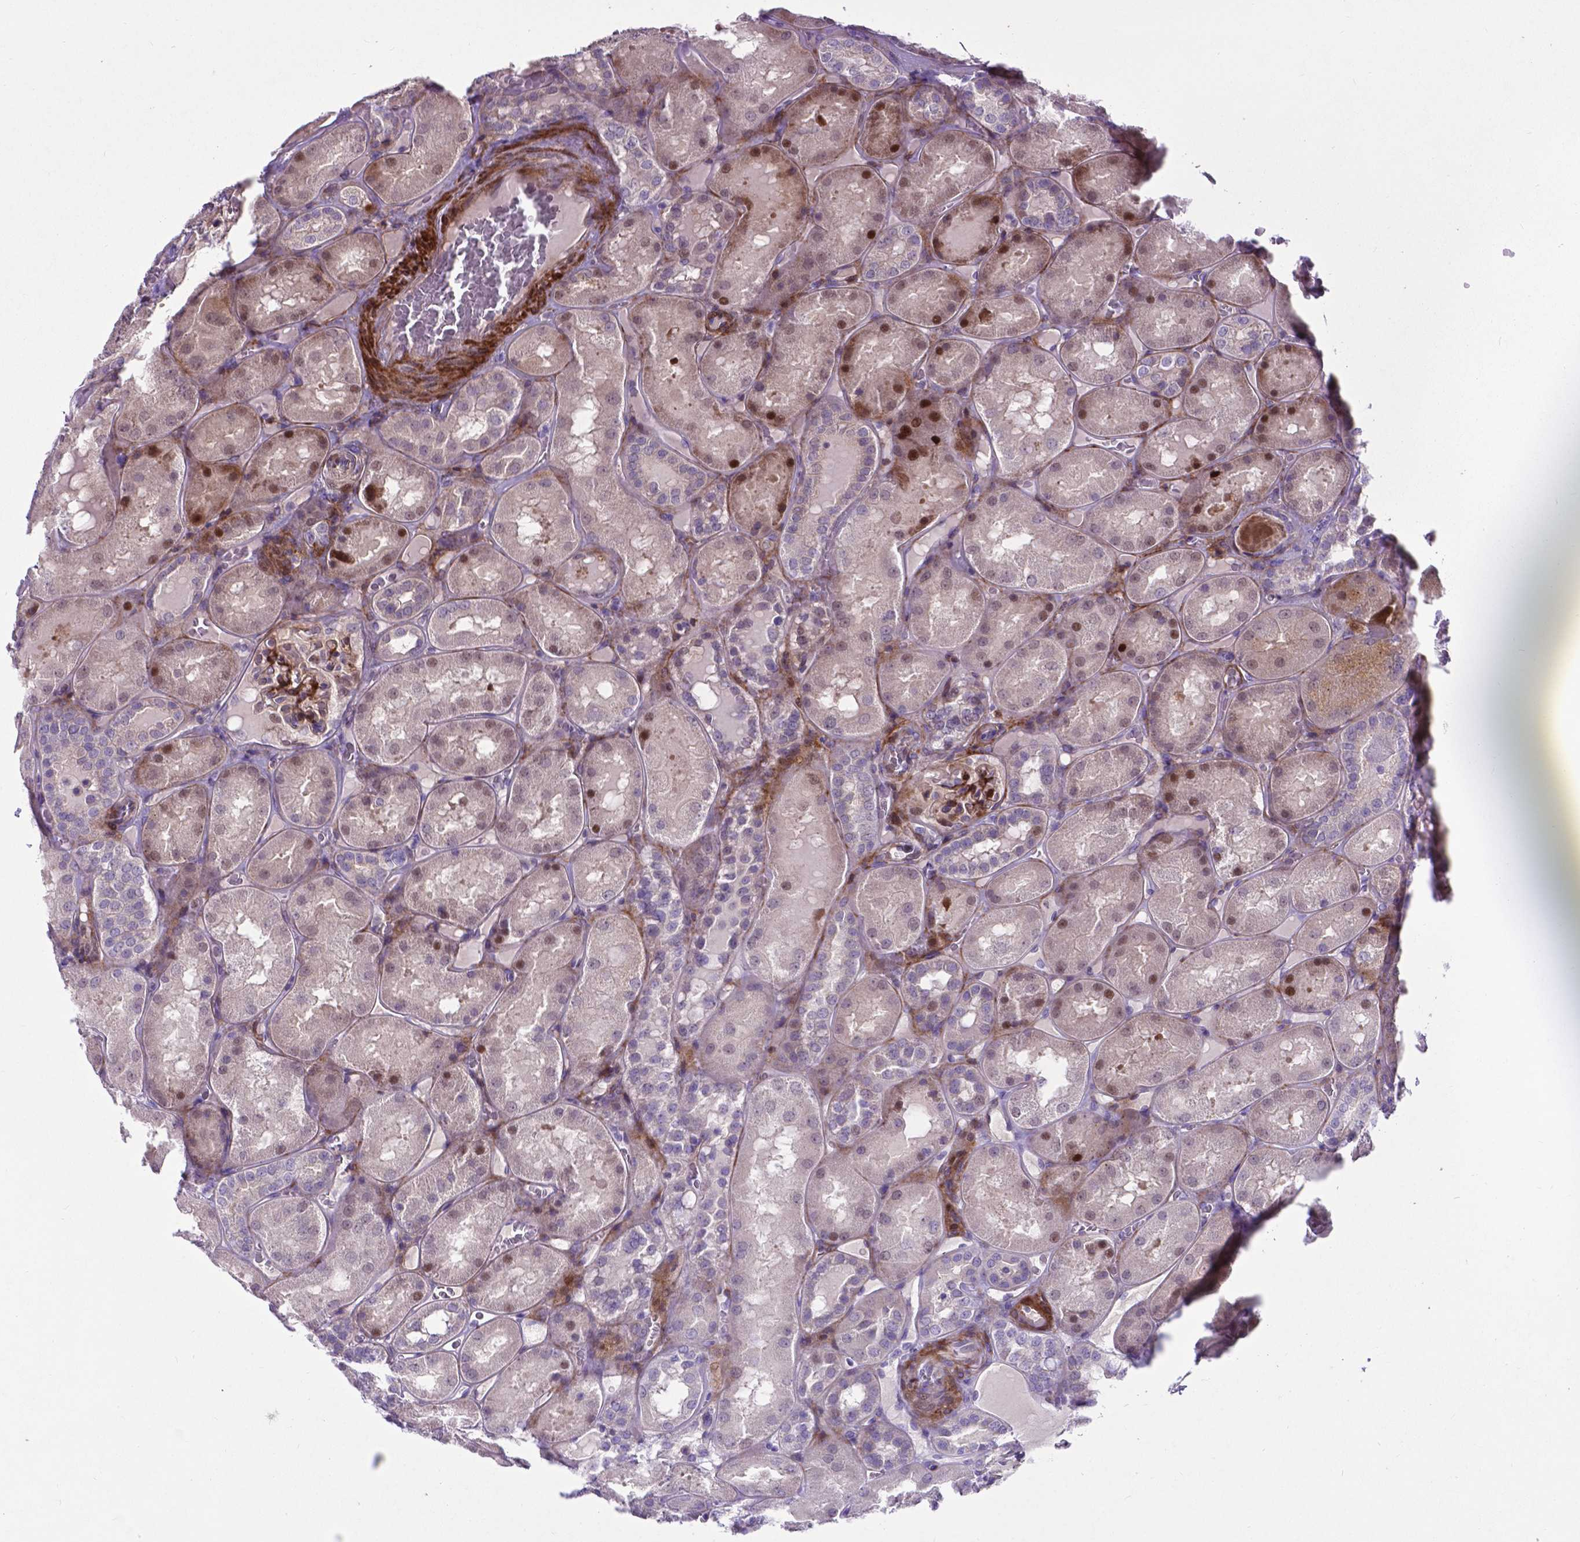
{"staining": {"intensity": "strong", "quantity": "25%-75%", "location": "cytoplasmic/membranous"}, "tissue": "kidney", "cell_type": "Cells in glomeruli", "image_type": "normal", "snomed": [{"axis": "morphology", "description": "Normal tissue, NOS"}, {"axis": "topography", "description": "Kidney"}], "caption": "Immunohistochemical staining of unremarkable human kidney demonstrates 25%-75% levels of strong cytoplasmic/membranous protein expression in about 25%-75% of cells in glomeruli. The staining was performed using DAB, with brown indicating positive protein expression. Nuclei are stained blue with hematoxylin.", "gene": "PFKFB4", "patient": {"sex": "male", "age": 73}}